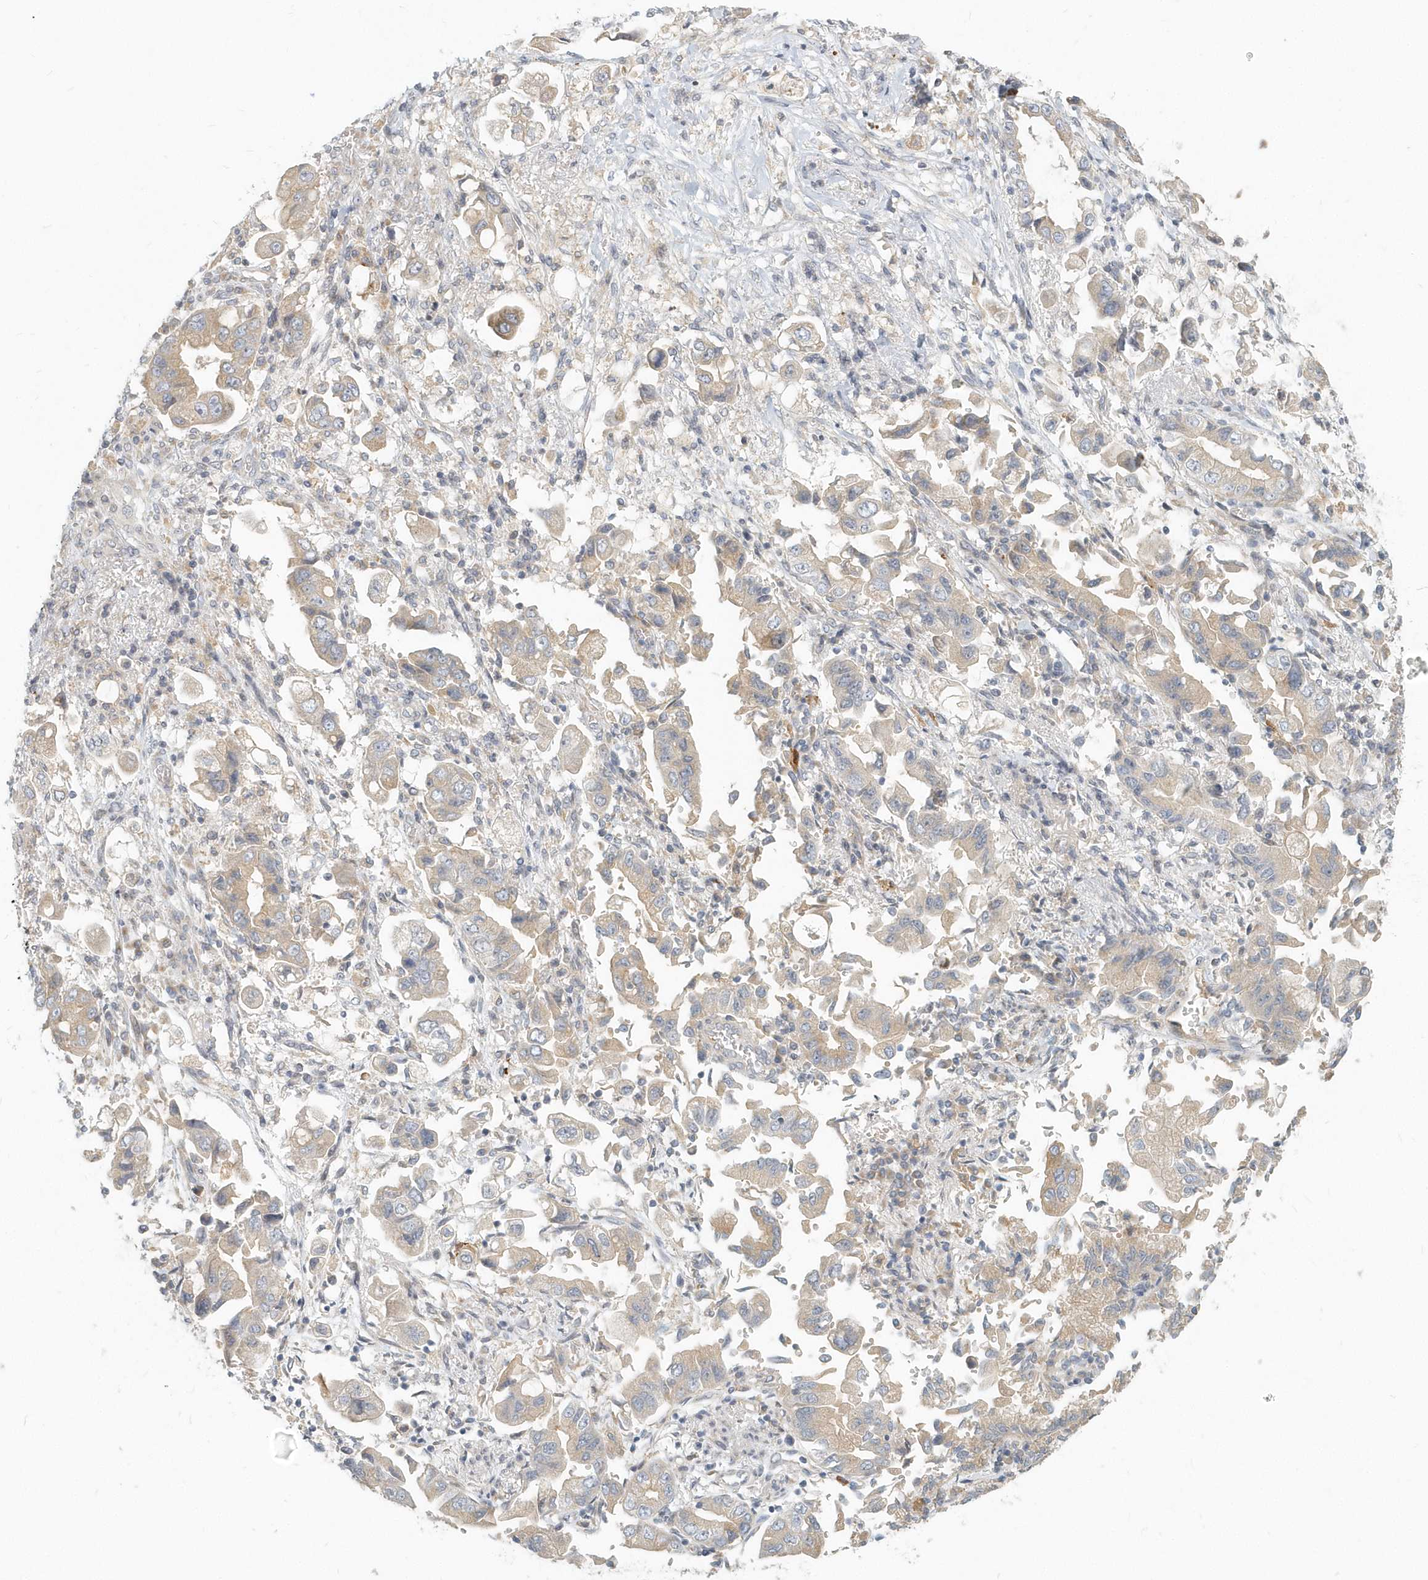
{"staining": {"intensity": "weak", "quantity": ">75%", "location": "cytoplasmic/membranous"}, "tissue": "stomach cancer", "cell_type": "Tumor cells", "image_type": "cancer", "snomed": [{"axis": "morphology", "description": "Adenocarcinoma, NOS"}, {"axis": "topography", "description": "Stomach"}], "caption": "Adenocarcinoma (stomach) was stained to show a protein in brown. There is low levels of weak cytoplasmic/membranous expression in about >75% of tumor cells.", "gene": "NAPB", "patient": {"sex": "male", "age": 62}}